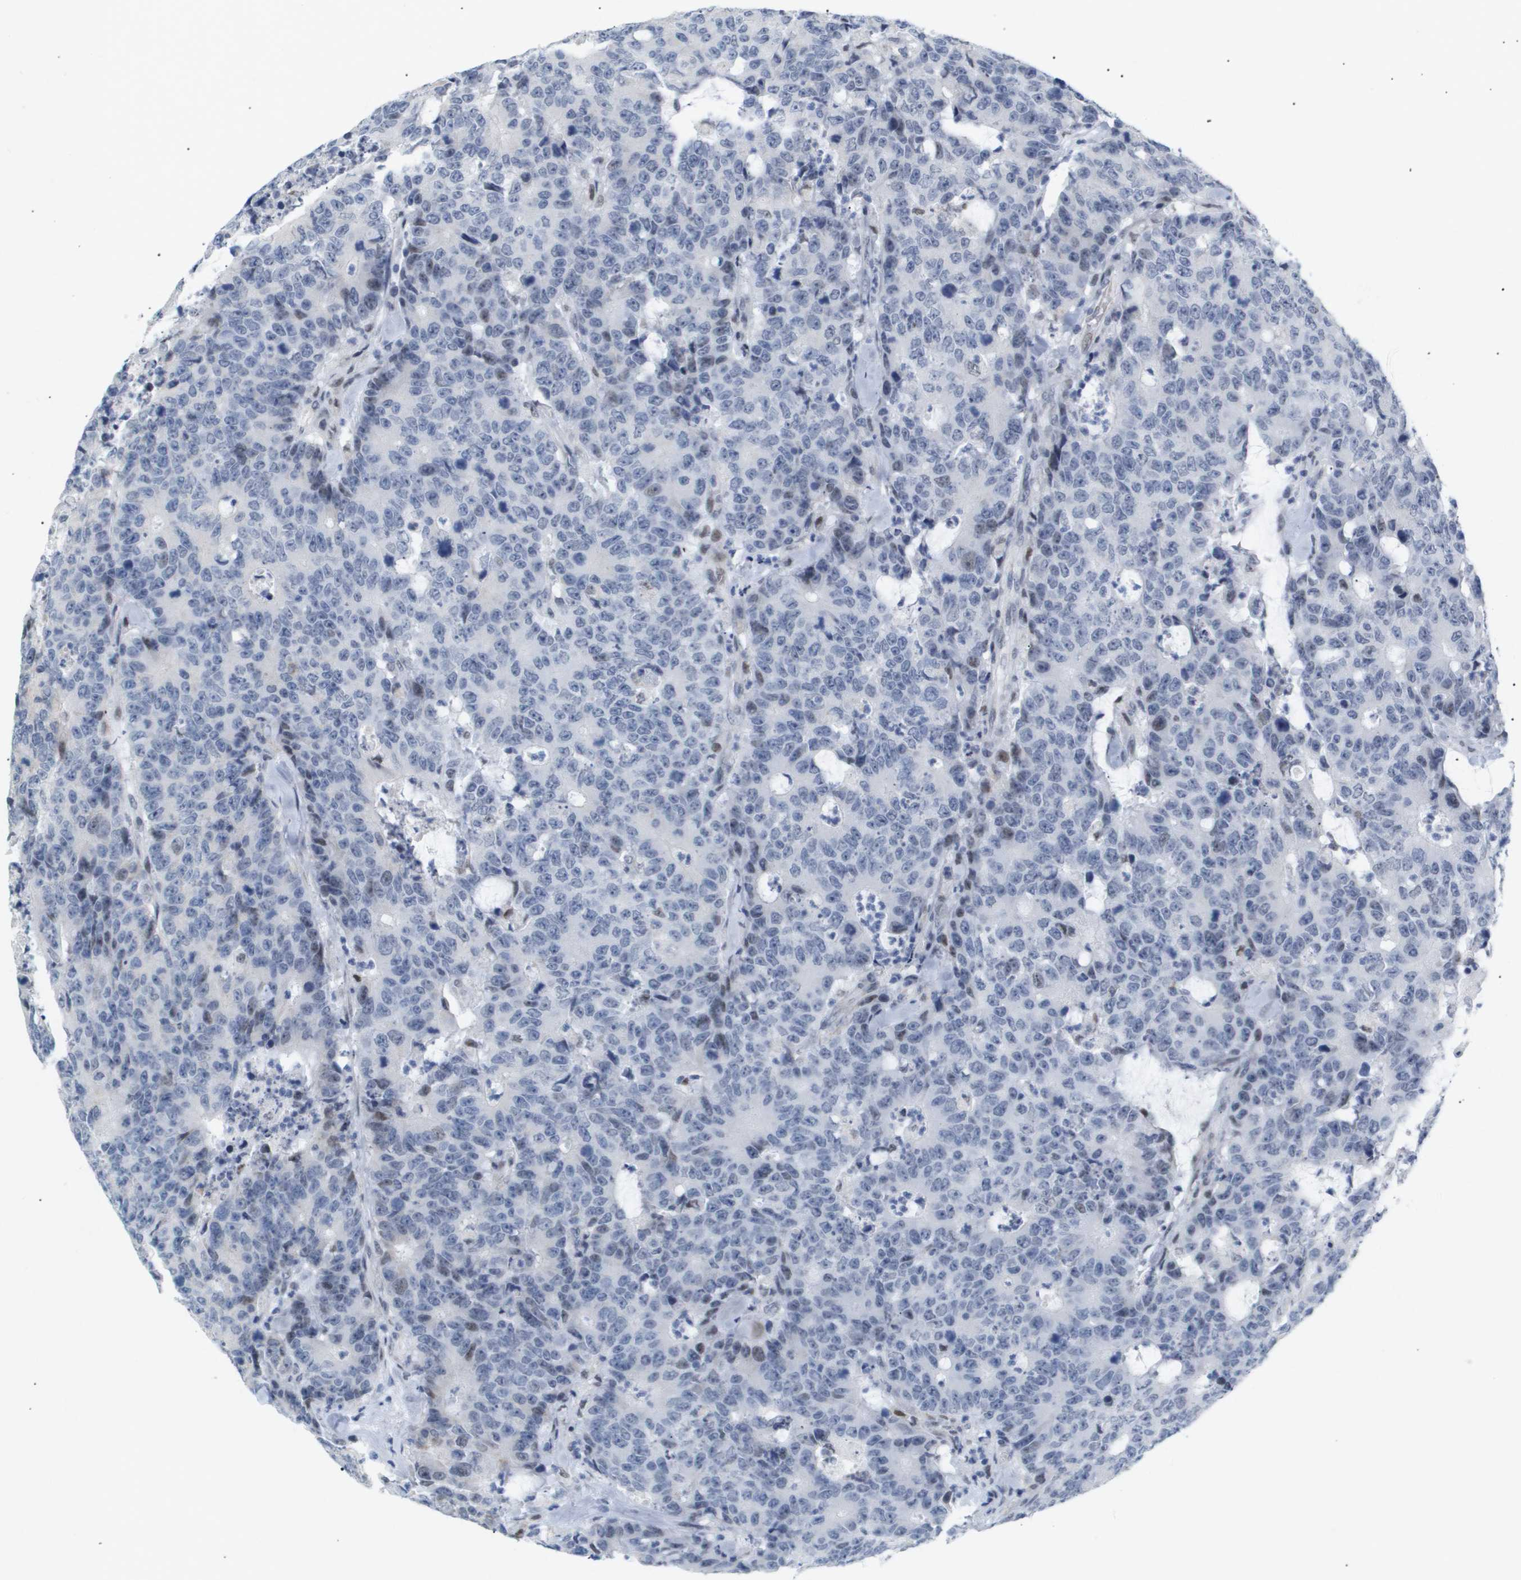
{"staining": {"intensity": "weak", "quantity": "<25%", "location": "nuclear"}, "tissue": "colorectal cancer", "cell_type": "Tumor cells", "image_type": "cancer", "snomed": [{"axis": "morphology", "description": "Adenocarcinoma, NOS"}, {"axis": "topography", "description": "Colon"}], "caption": "This is an immunohistochemistry photomicrograph of human colorectal adenocarcinoma. There is no staining in tumor cells.", "gene": "PPARD", "patient": {"sex": "female", "age": 86}}